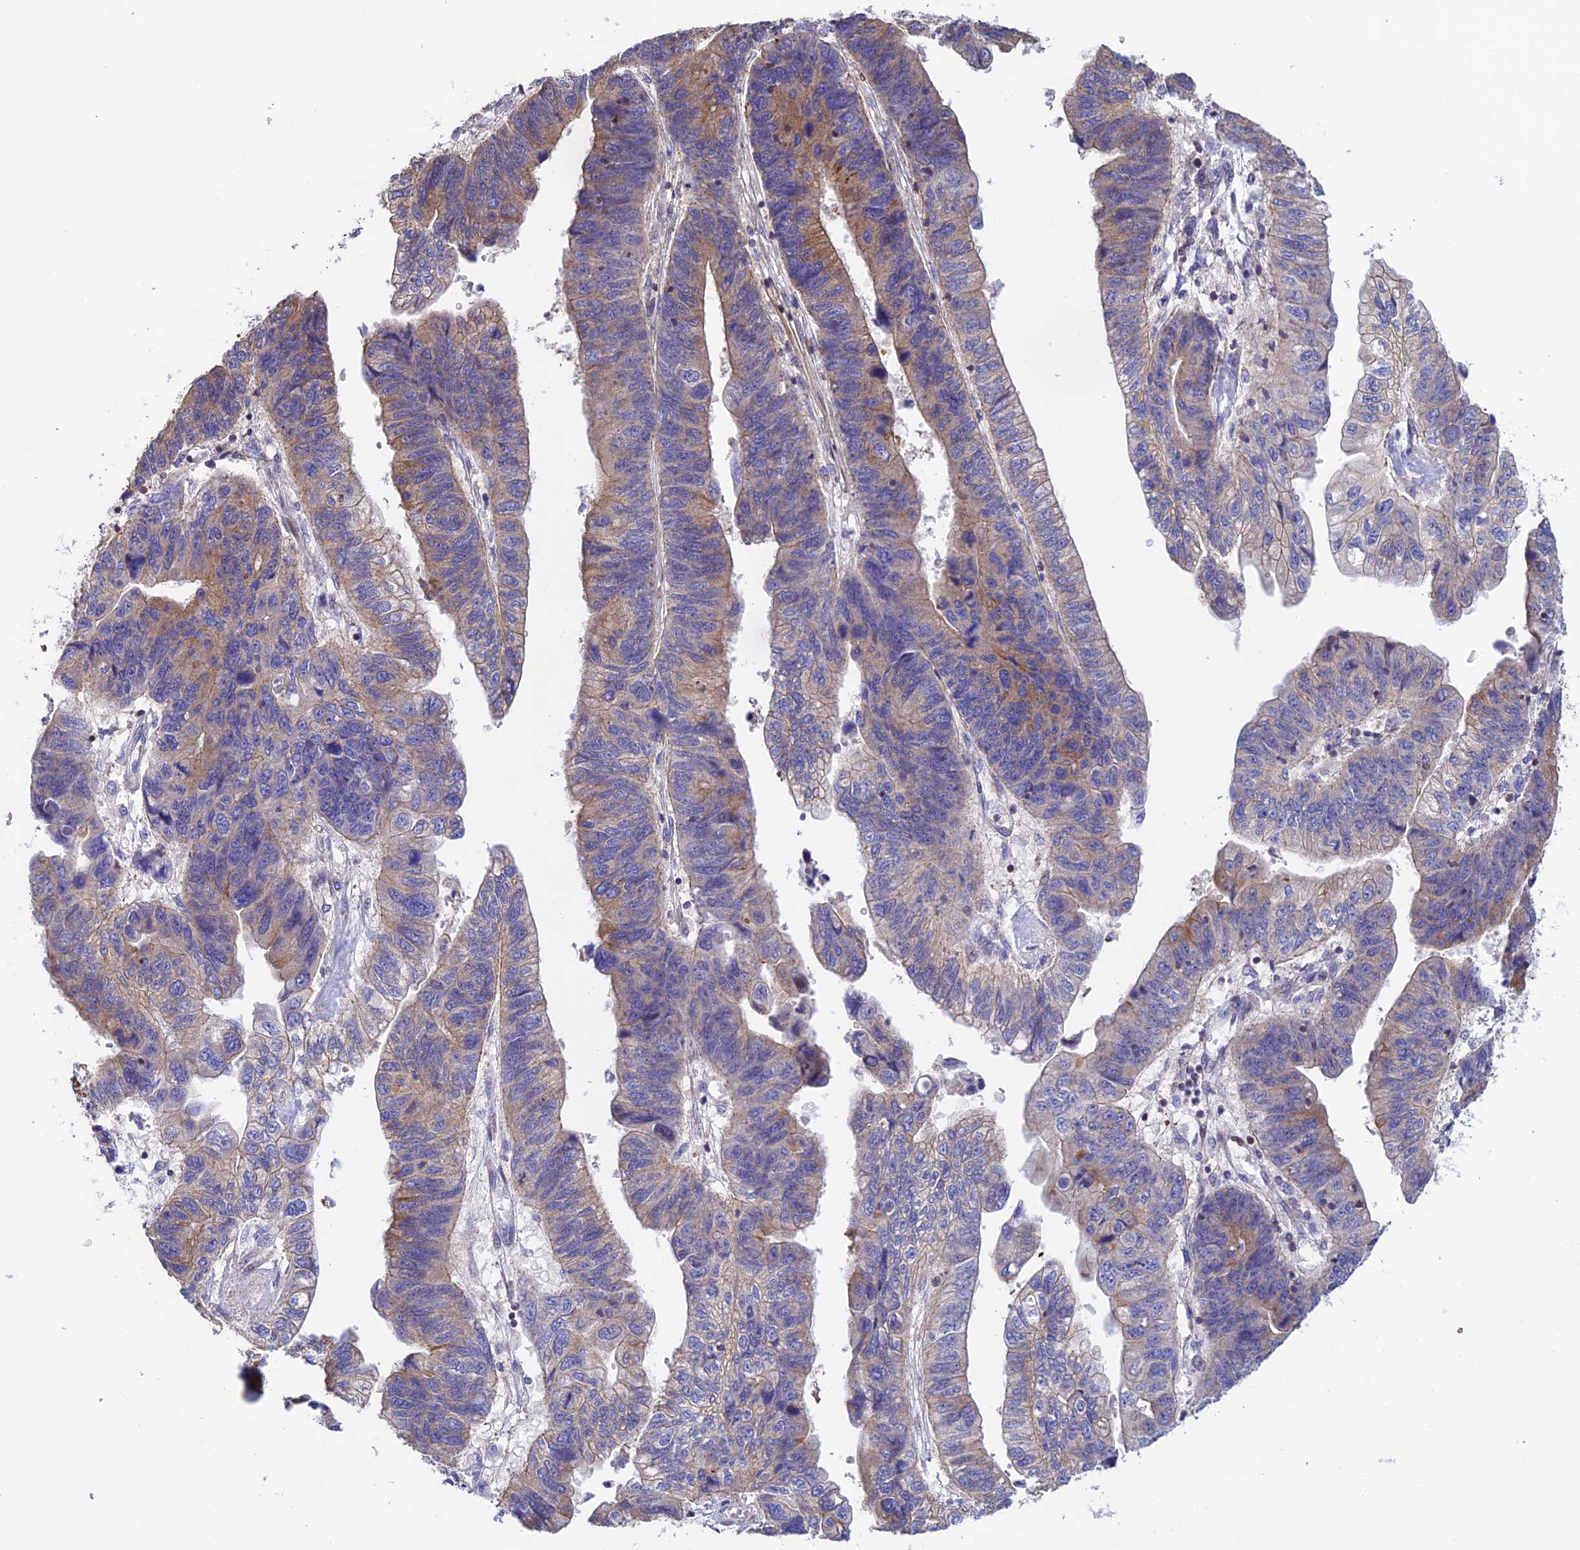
{"staining": {"intensity": "moderate", "quantity": "<25%", "location": "cytoplasmic/membranous"}, "tissue": "stomach cancer", "cell_type": "Tumor cells", "image_type": "cancer", "snomed": [{"axis": "morphology", "description": "Adenocarcinoma, NOS"}, {"axis": "topography", "description": "Stomach"}], "caption": "The image exhibits immunohistochemical staining of stomach cancer. There is moderate cytoplasmic/membranous positivity is present in approximately <25% of tumor cells.", "gene": "PRIM1", "patient": {"sex": "male", "age": 59}}